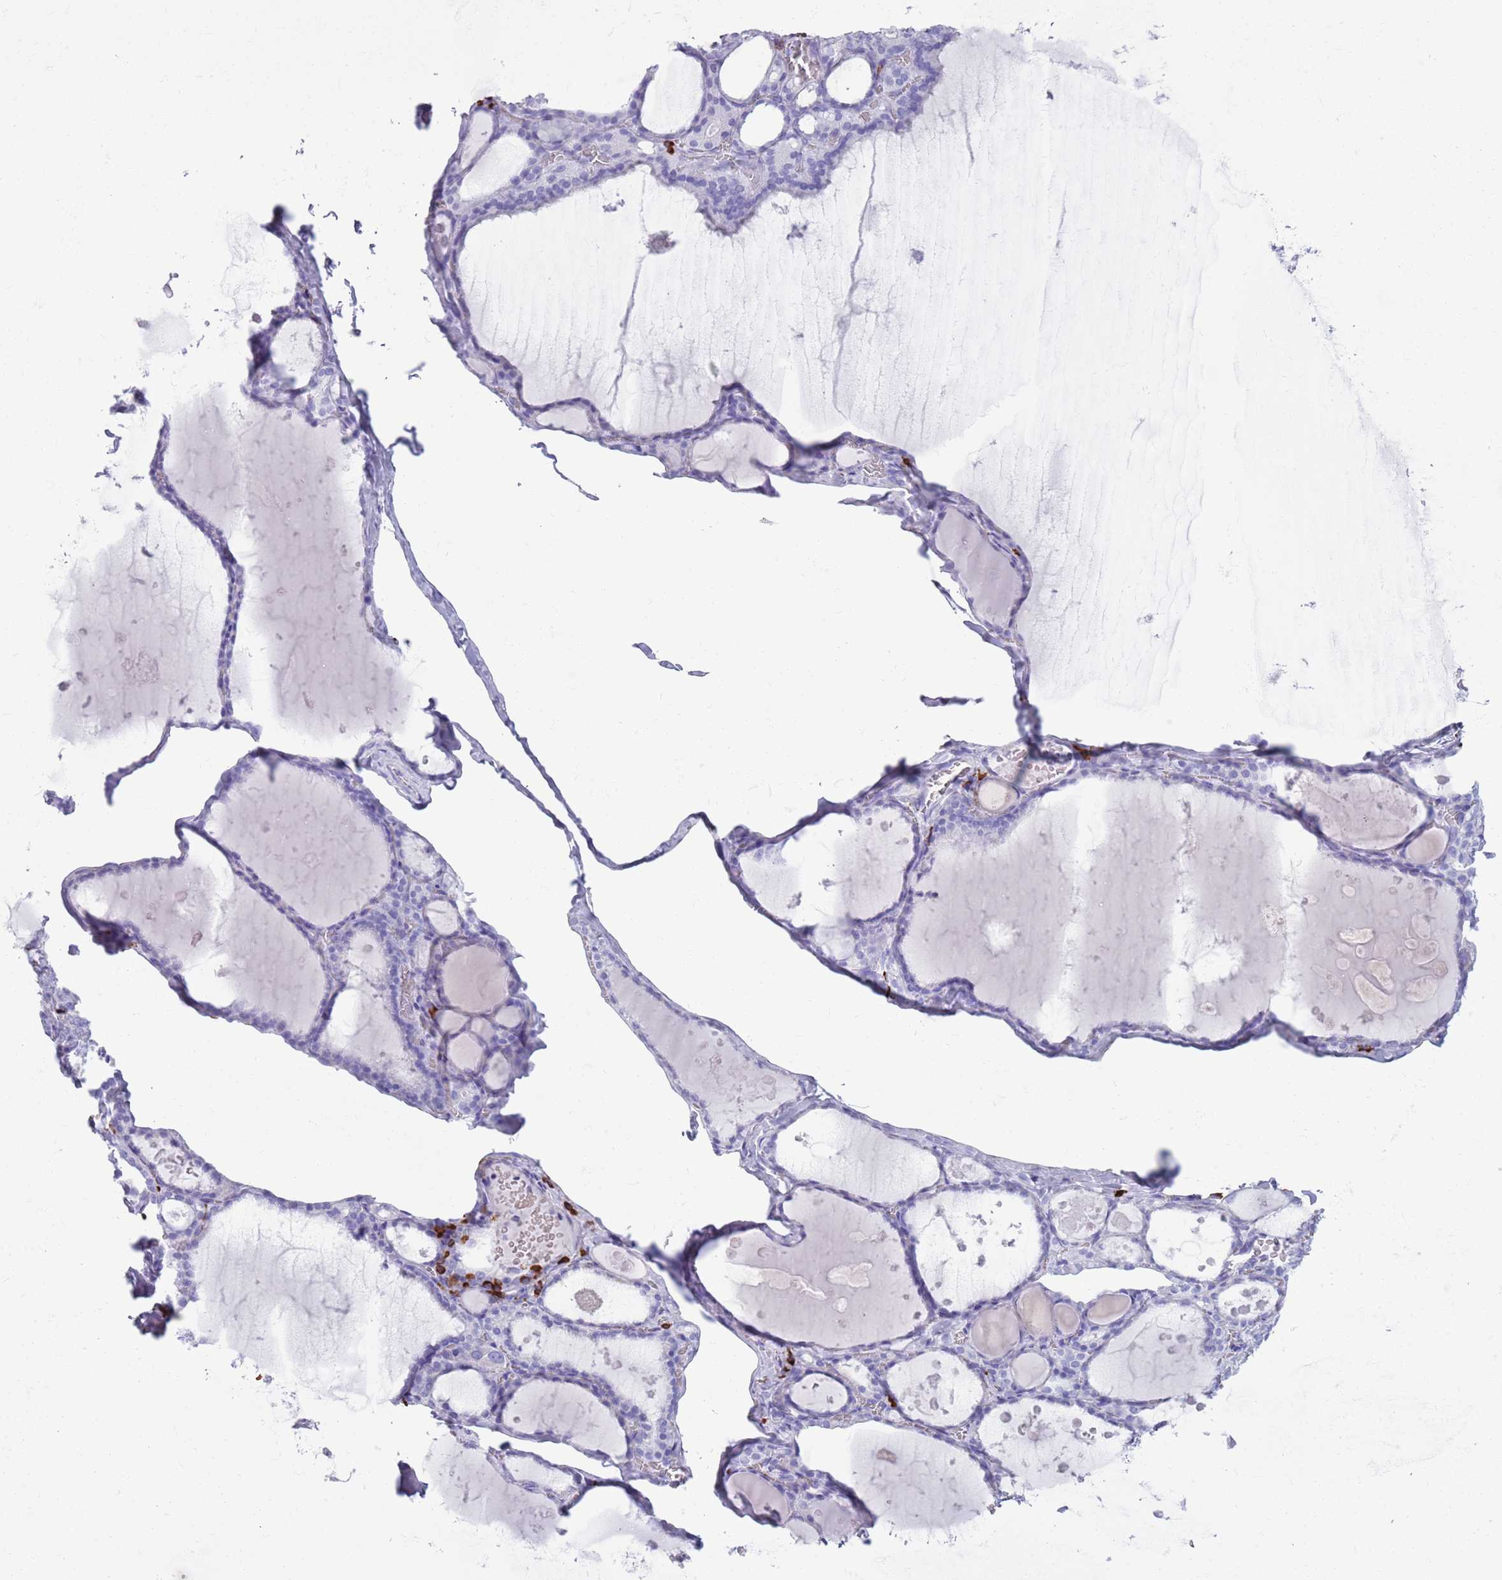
{"staining": {"intensity": "negative", "quantity": "none", "location": "none"}, "tissue": "thyroid gland", "cell_type": "Glandular cells", "image_type": "normal", "snomed": [{"axis": "morphology", "description": "Normal tissue, NOS"}, {"axis": "topography", "description": "Thyroid gland"}], "caption": "IHC photomicrograph of normal thyroid gland: human thyroid gland stained with DAB demonstrates no significant protein expression in glandular cells. (DAB immunohistochemistry, high magnification).", "gene": "ENSG00000263020", "patient": {"sex": "male", "age": 56}}